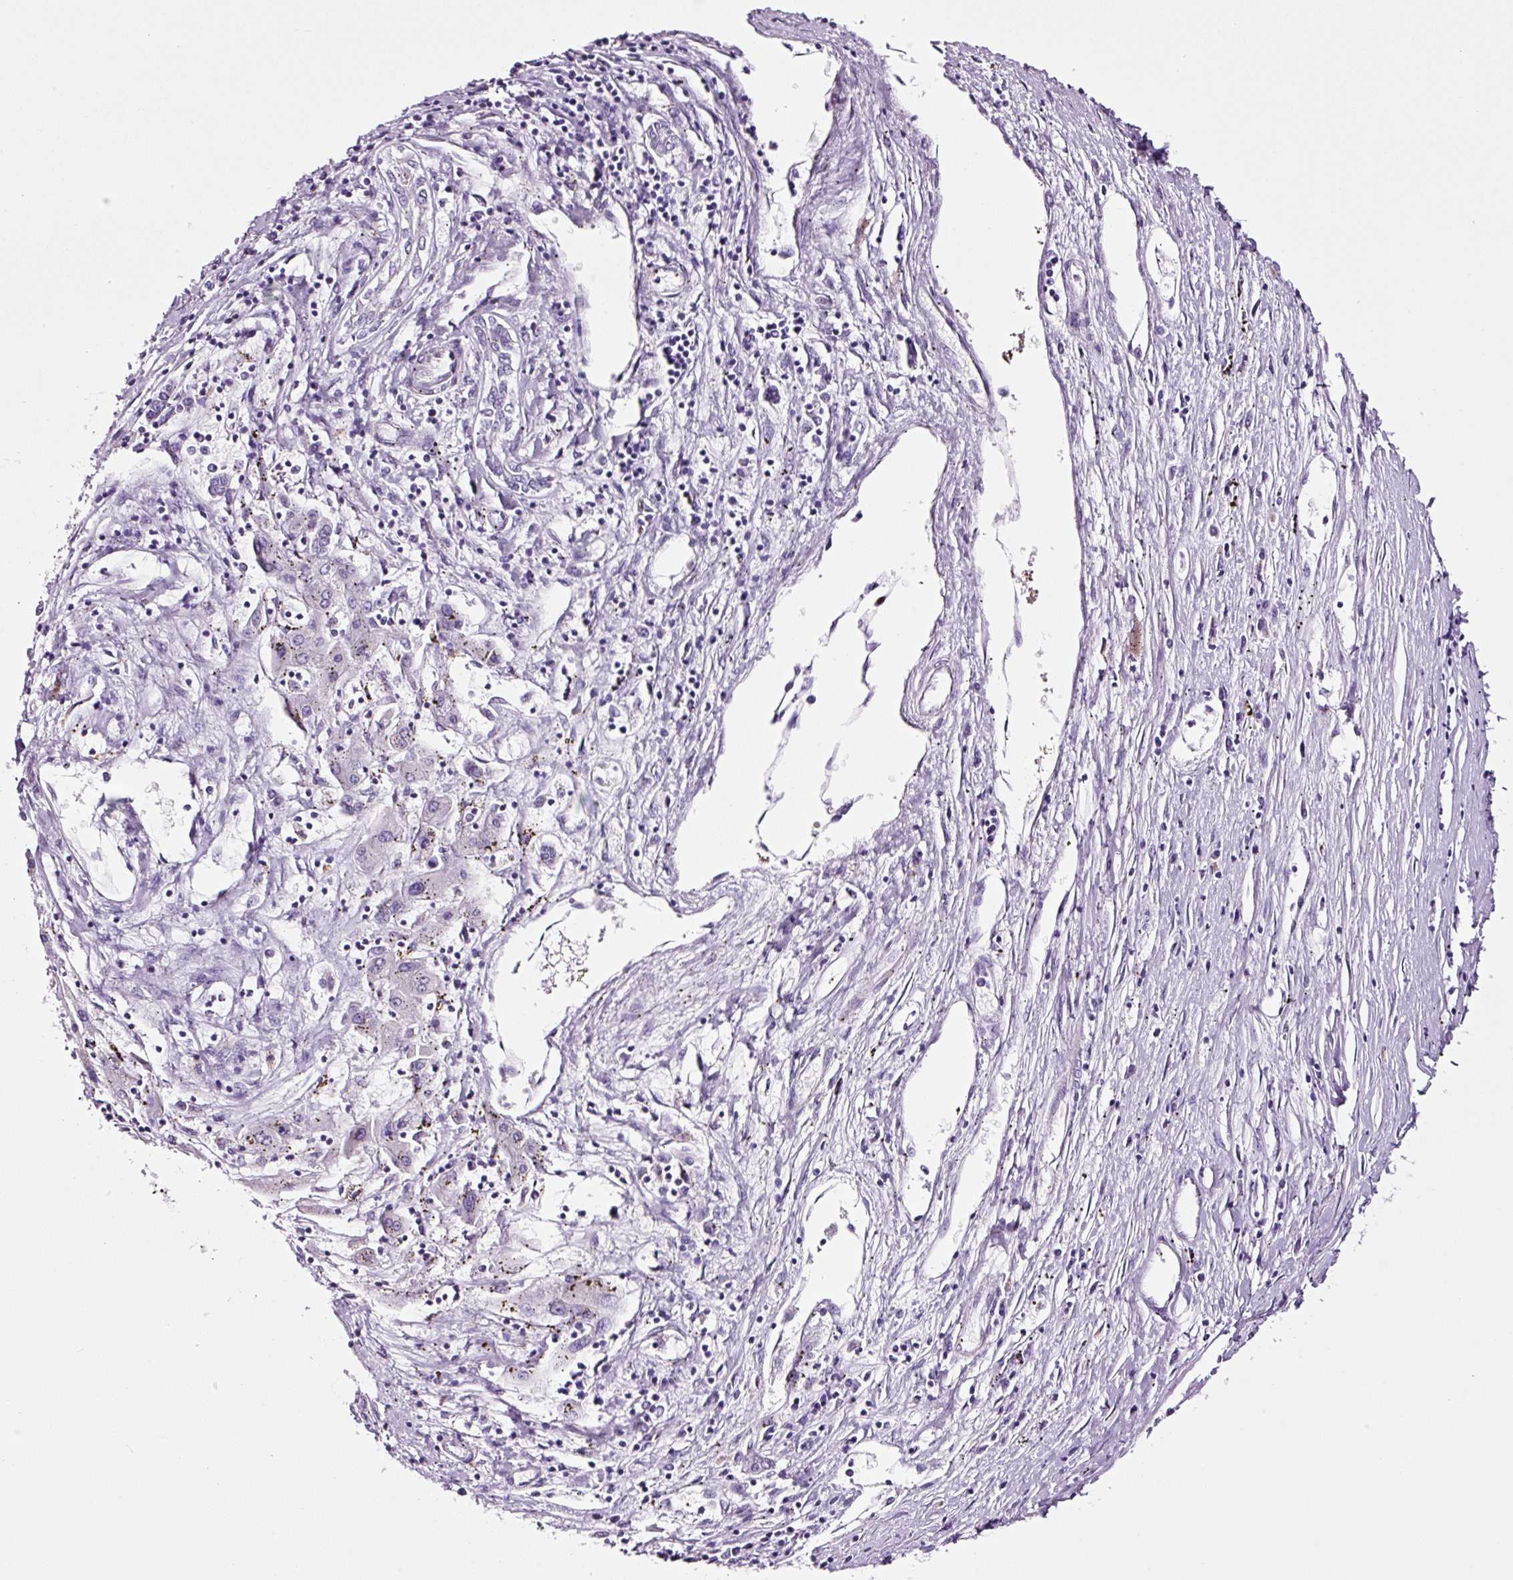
{"staining": {"intensity": "negative", "quantity": "none", "location": "none"}, "tissue": "liver cancer", "cell_type": "Tumor cells", "image_type": "cancer", "snomed": [{"axis": "morphology", "description": "Carcinoma, Hepatocellular, NOS"}, {"axis": "topography", "description": "Liver"}], "caption": "Immunohistochemistry of hepatocellular carcinoma (liver) demonstrates no staining in tumor cells.", "gene": "RTF2", "patient": {"sex": "male", "age": 72}}